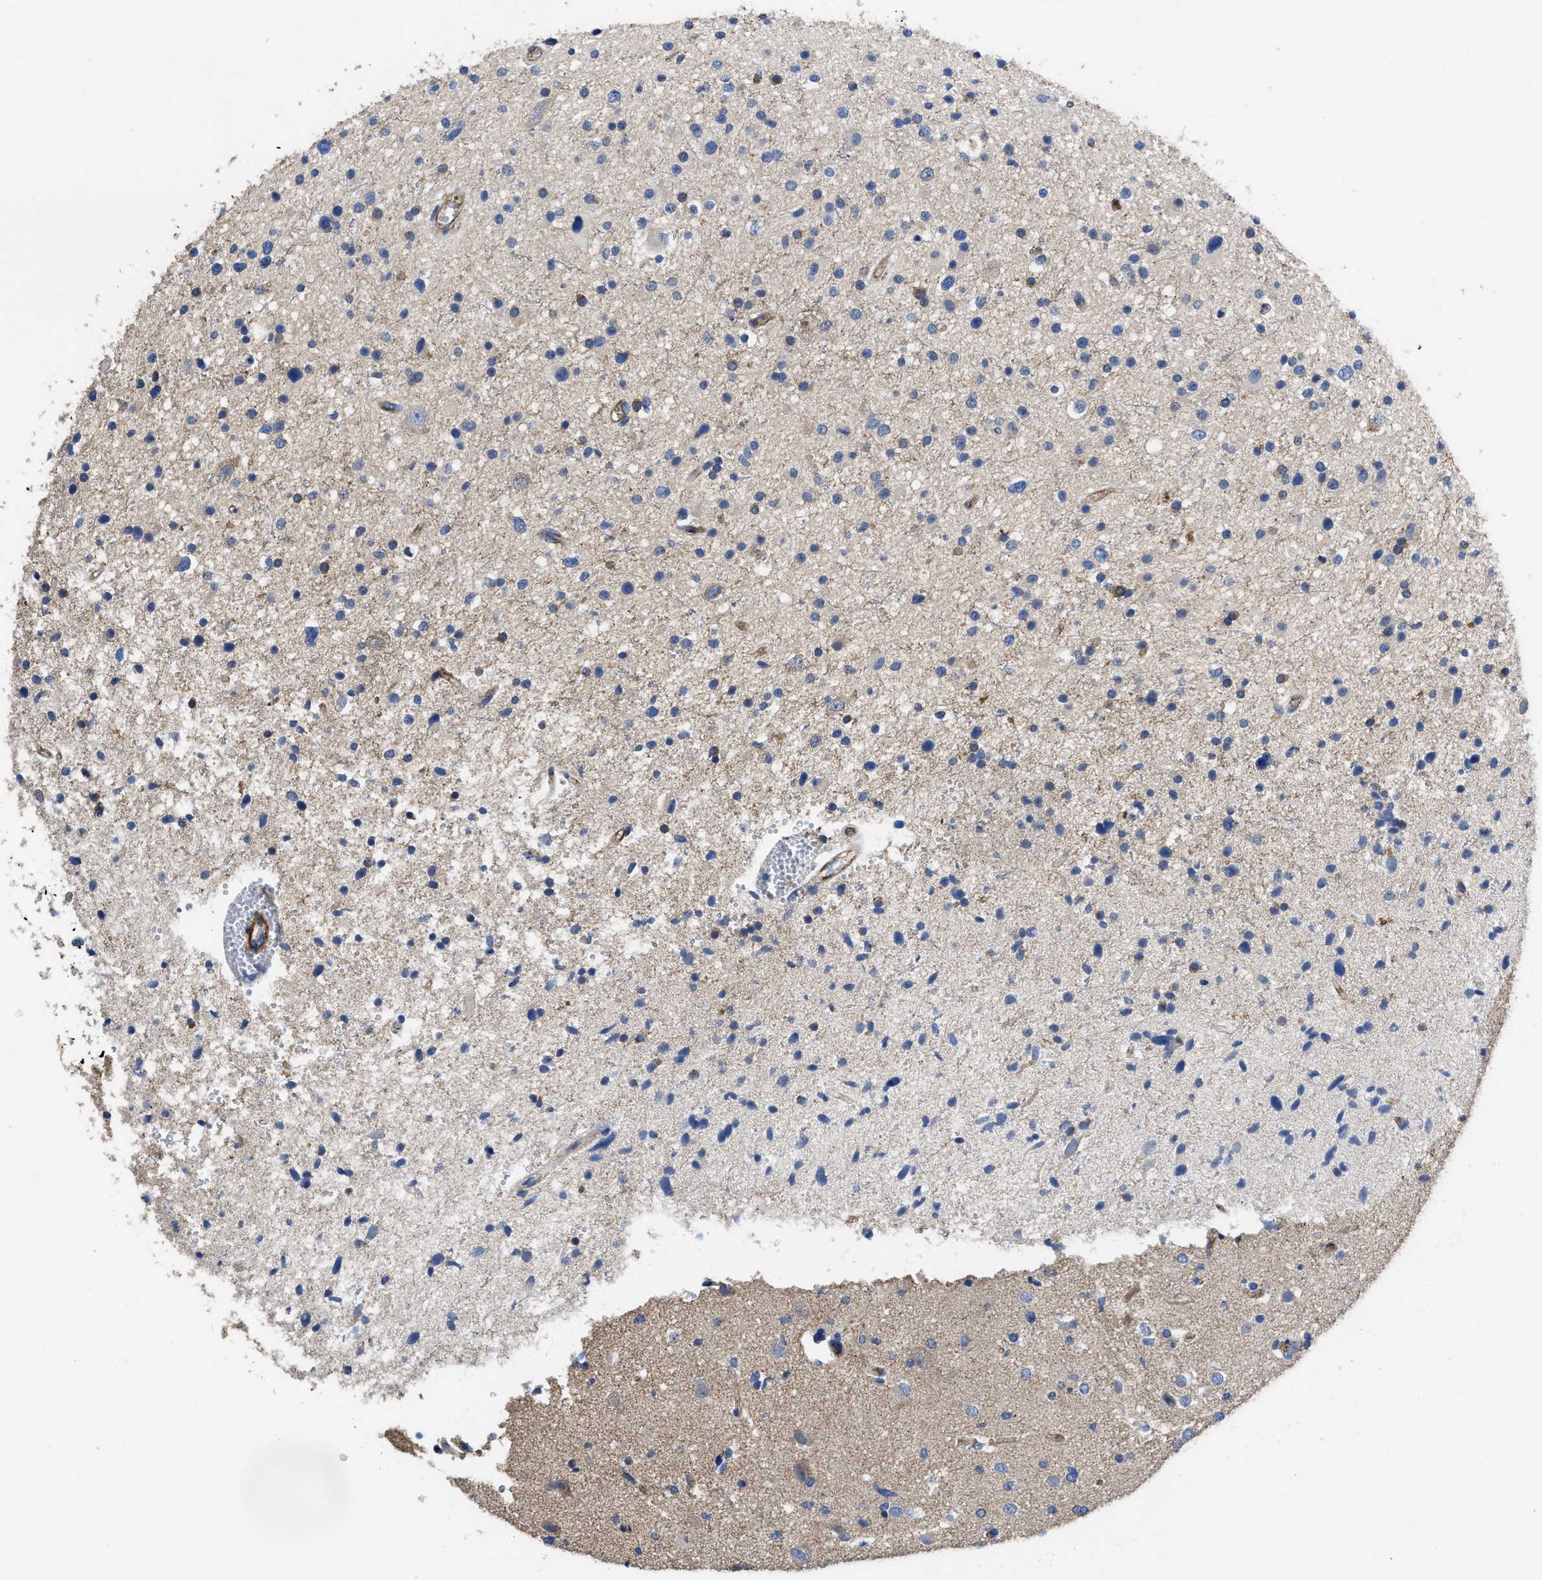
{"staining": {"intensity": "negative", "quantity": "none", "location": "none"}, "tissue": "glioma", "cell_type": "Tumor cells", "image_type": "cancer", "snomed": [{"axis": "morphology", "description": "Glioma, malignant, High grade"}, {"axis": "topography", "description": "Brain"}], "caption": "The micrograph shows no significant positivity in tumor cells of high-grade glioma (malignant). The staining was performed using DAB (3,3'-diaminobenzidine) to visualize the protein expression in brown, while the nuclei were stained in blue with hematoxylin (Magnification: 20x).", "gene": "USP4", "patient": {"sex": "male", "age": 33}}